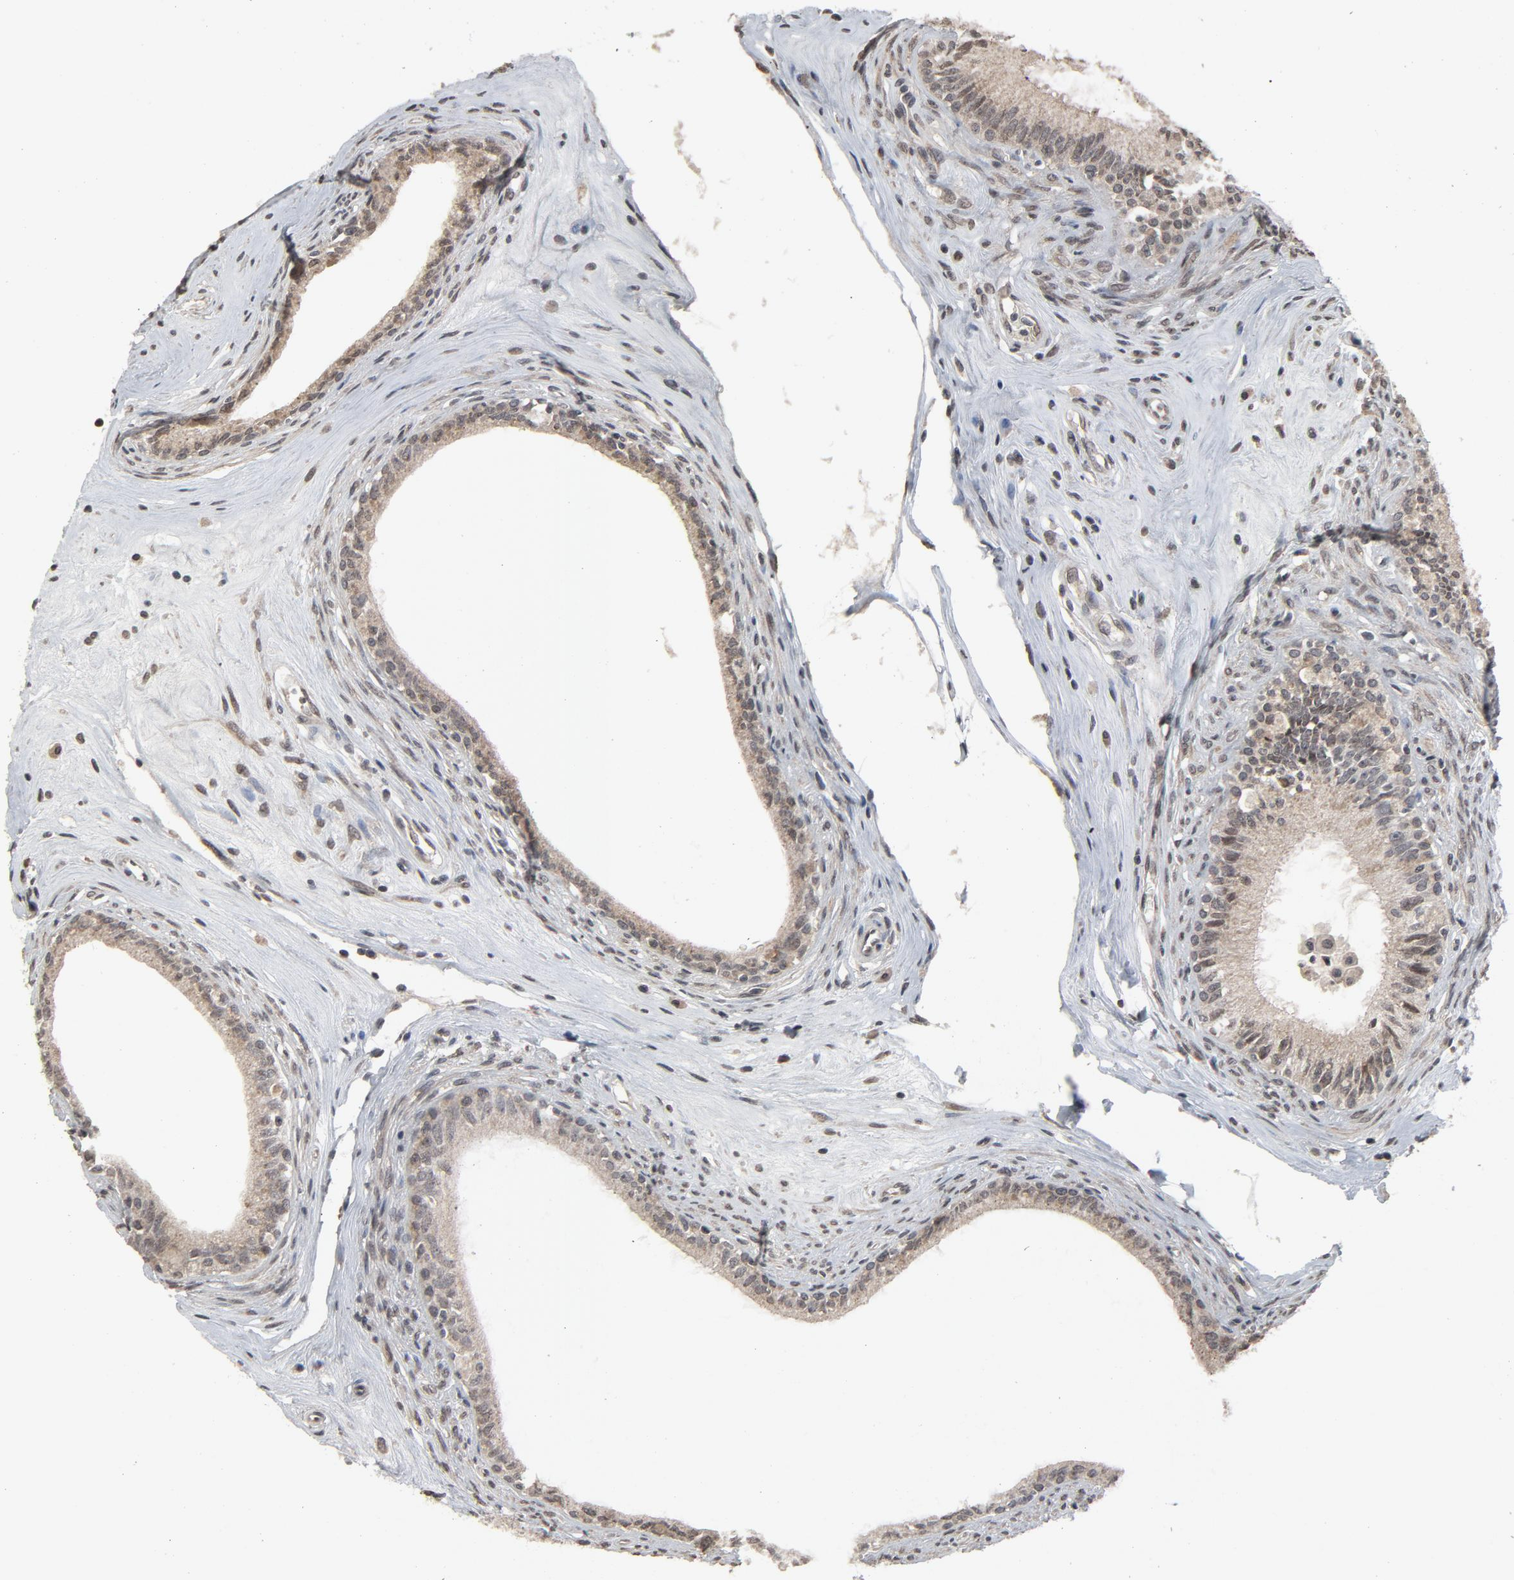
{"staining": {"intensity": "weak", "quantity": ">75%", "location": "cytoplasmic/membranous,nuclear"}, "tissue": "epididymis", "cell_type": "Glandular cells", "image_type": "normal", "snomed": [{"axis": "morphology", "description": "Normal tissue, NOS"}, {"axis": "morphology", "description": "Inflammation, NOS"}, {"axis": "topography", "description": "Epididymis"}], "caption": "Epididymis stained with a brown dye shows weak cytoplasmic/membranous,nuclear positive positivity in about >75% of glandular cells.", "gene": "POM121", "patient": {"sex": "male", "age": 84}}